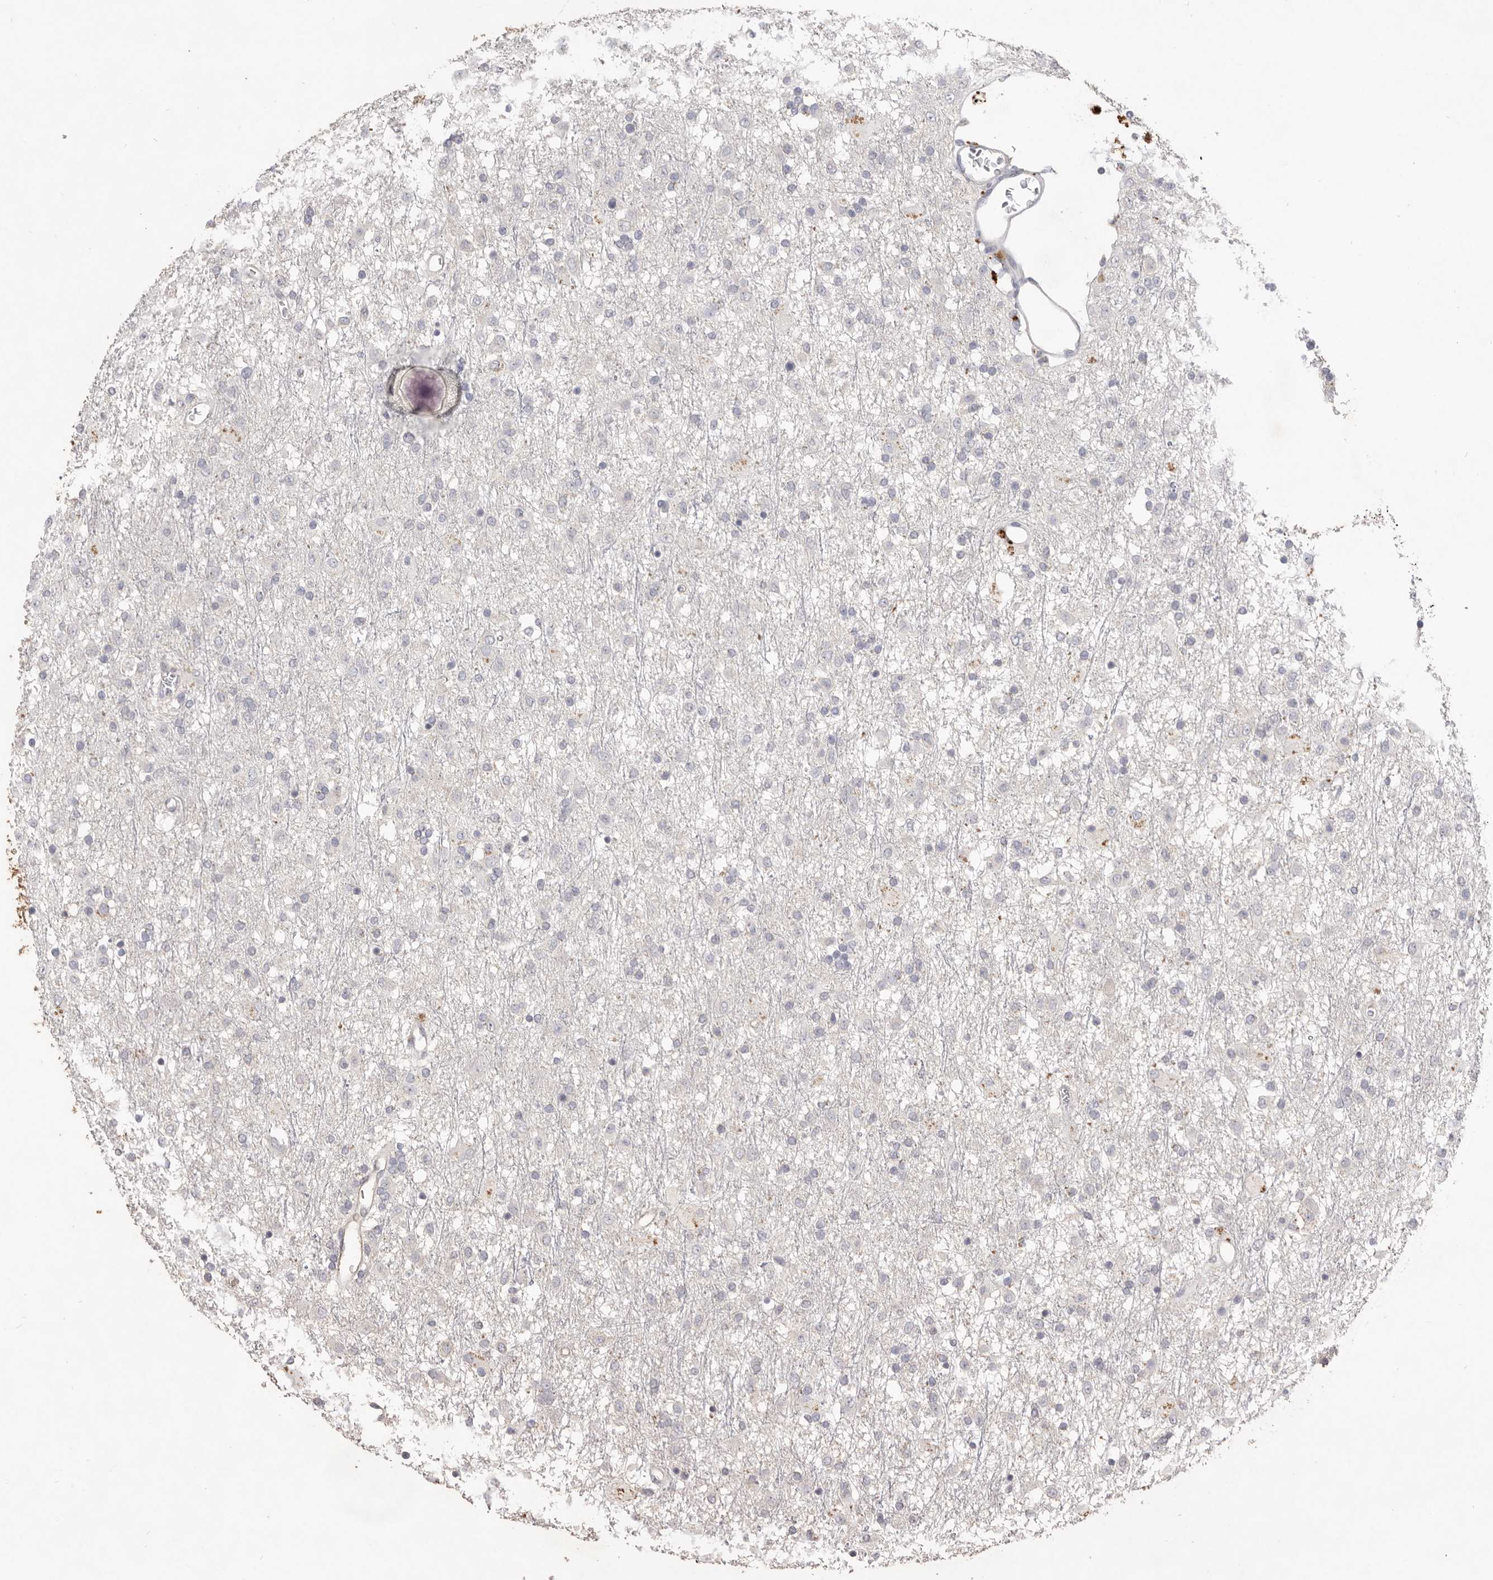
{"staining": {"intensity": "negative", "quantity": "none", "location": "none"}, "tissue": "glioma", "cell_type": "Tumor cells", "image_type": "cancer", "snomed": [{"axis": "morphology", "description": "Glioma, malignant, Low grade"}, {"axis": "topography", "description": "Brain"}], "caption": "Immunohistochemistry (IHC) photomicrograph of human glioma stained for a protein (brown), which displays no staining in tumor cells.", "gene": "HCAR2", "patient": {"sex": "male", "age": 65}}